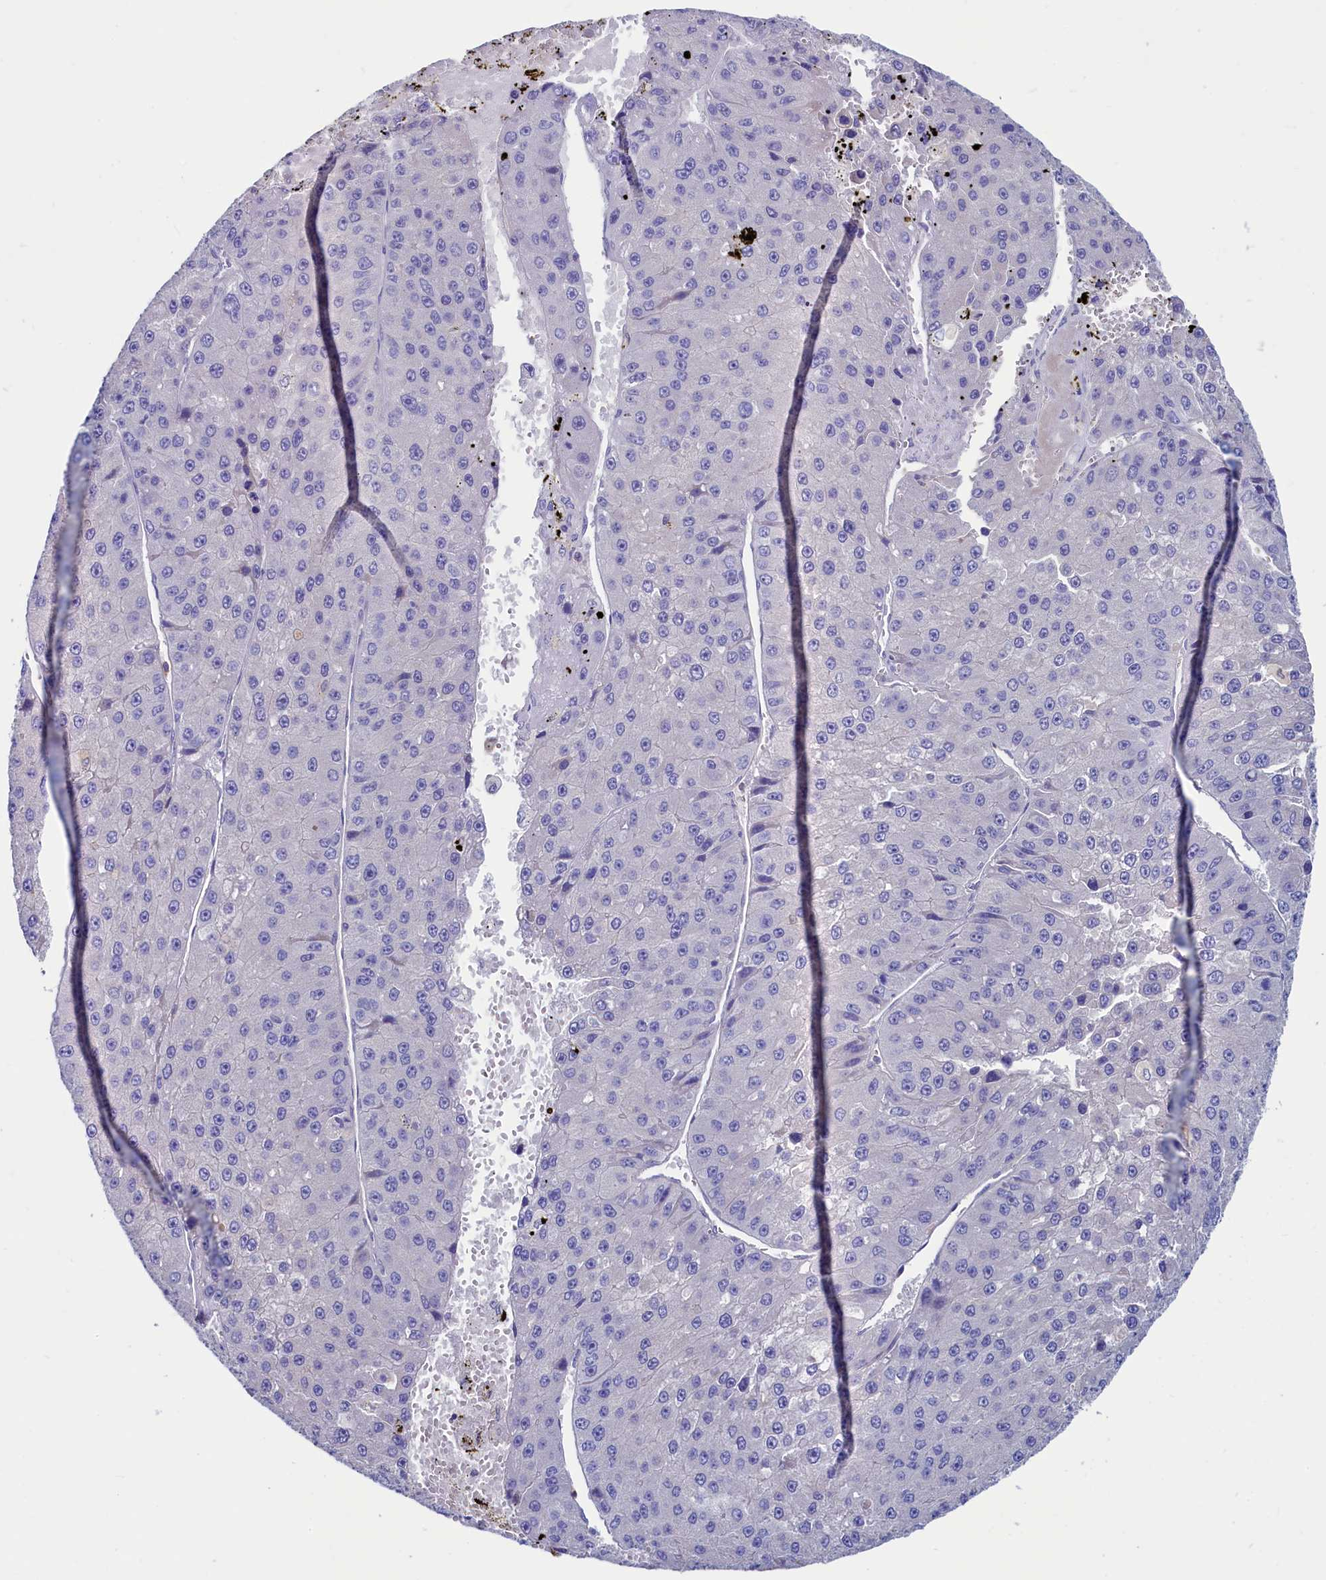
{"staining": {"intensity": "negative", "quantity": "none", "location": "none"}, "tissue": "liver cancer", "cell_type": "Tumor cells", "image_type": "cancer", "snomed": [{"axis": "morphology", "description": "Carcinoma, Hepatocellular, NOS"}, {"axis": "topography", "description": "Liver"}], "caption": "There is no significant expression in tumor cells of liver hepatocellular carcinoma. The staining was performed using DAB to visualize the protein expression in brown, while the nuclei were stained in blue with hematoxylin (Magnification: 20x).", "gene": "ASTE1", "patient": {"sex": "female", "age": 73}}